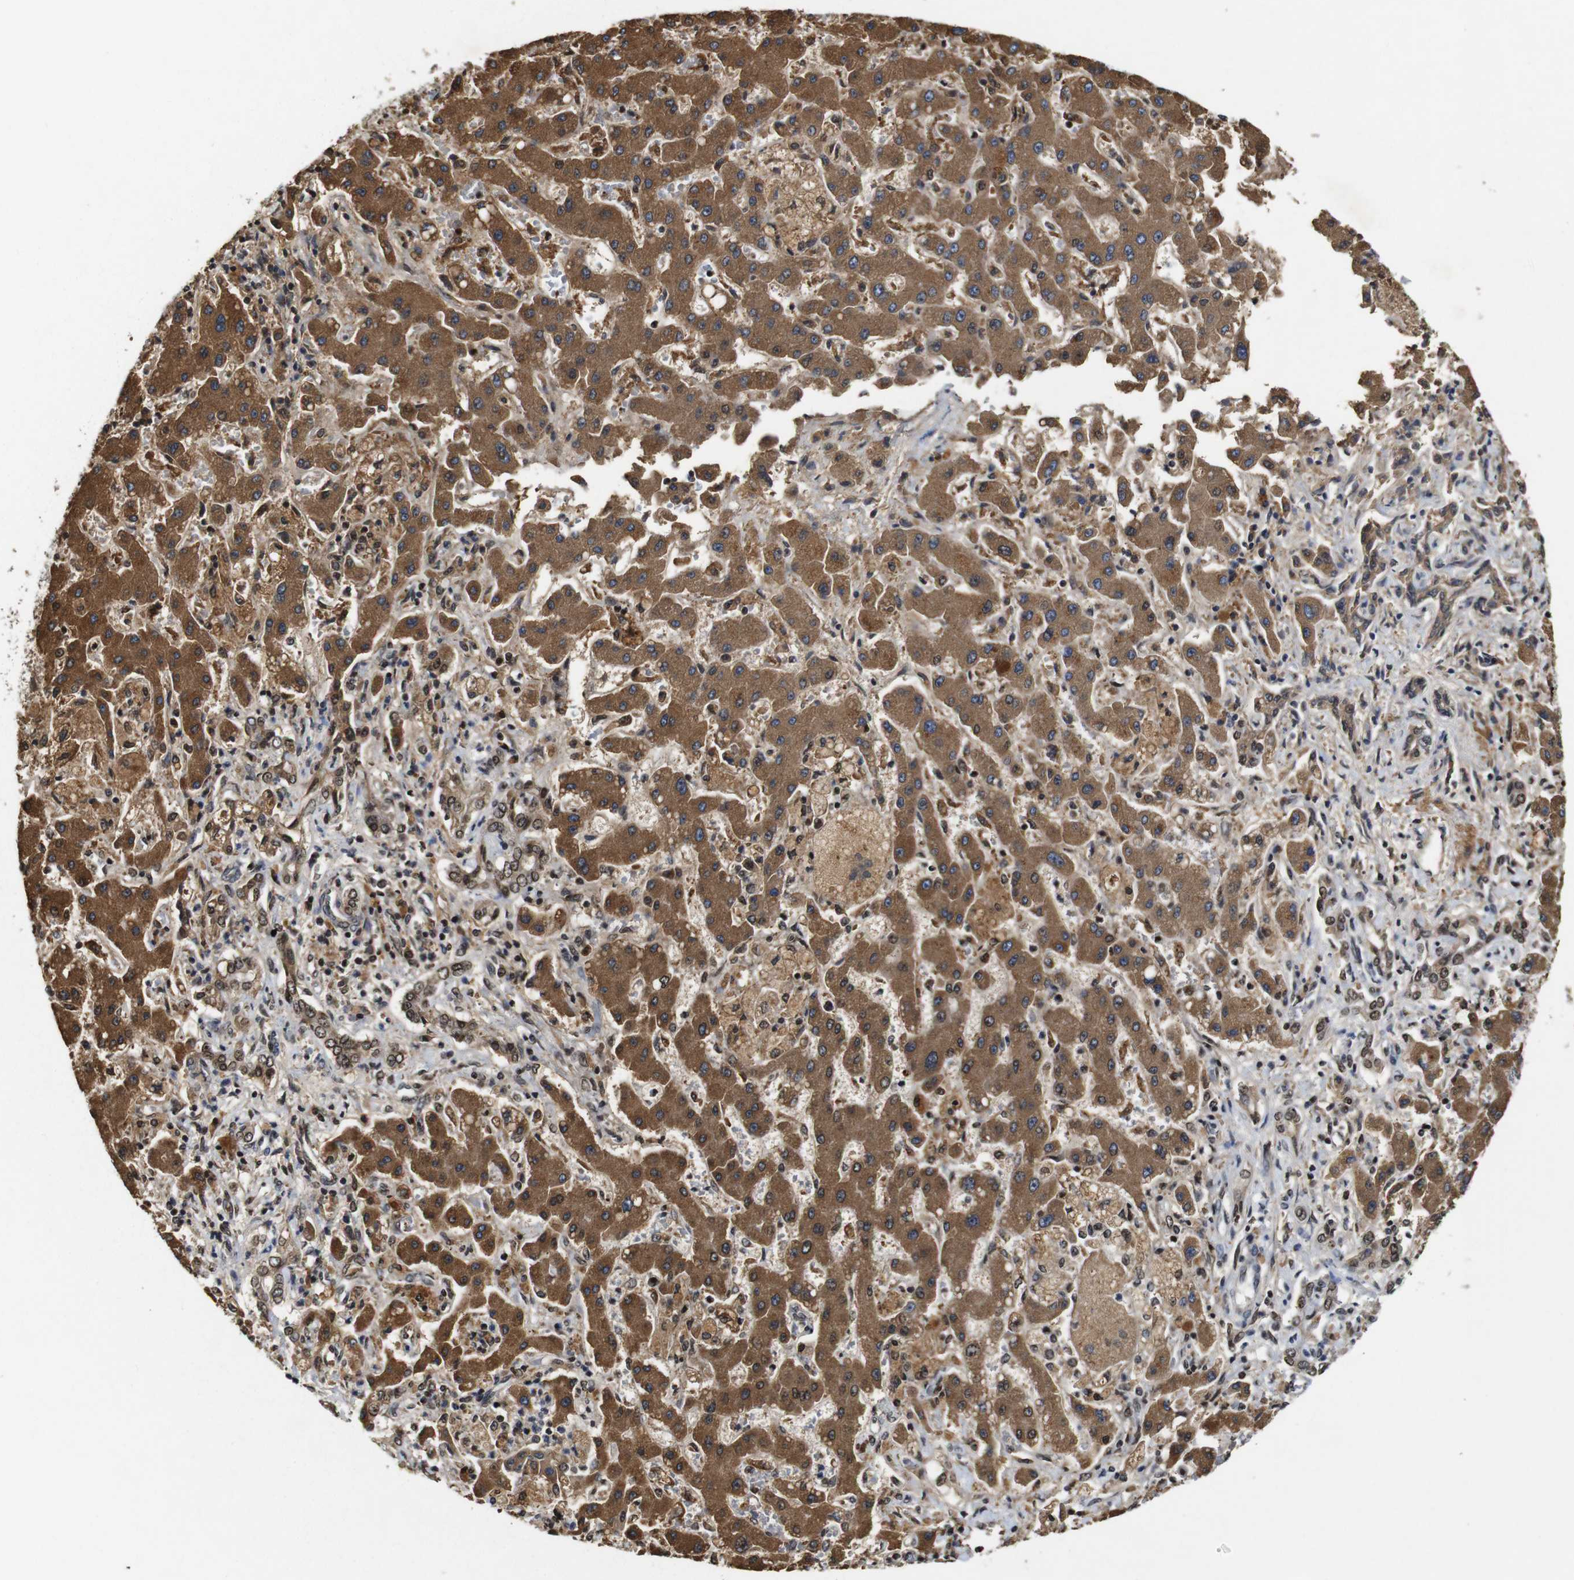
{"staining": {"intensity": "moderate", "quantity": ">75%", "location": "cytoplasmic/membranous,nuclear"}, "tissue": "liver cancer", "cell_type": "Tumor cells", "image_type": "cancer", "snomed": [{"axis": "morphology", "description": "Cholangiocarcinoma"}, {"axis": "topography", "description": "Liver"}], "caption": "IHC image of neoplastic tissue: human cholangiocarcinoma (liver) stained using immunohistochemistry displays medium levels of moderate protein expression localized specifically in the cytoplasmic/membranous and nuclear of tumor cells, appearing as a cytoplasmic/membranous and nuclear brown color.", "gene": "MYC", "patient": {"sex": "male", "age": 50}}